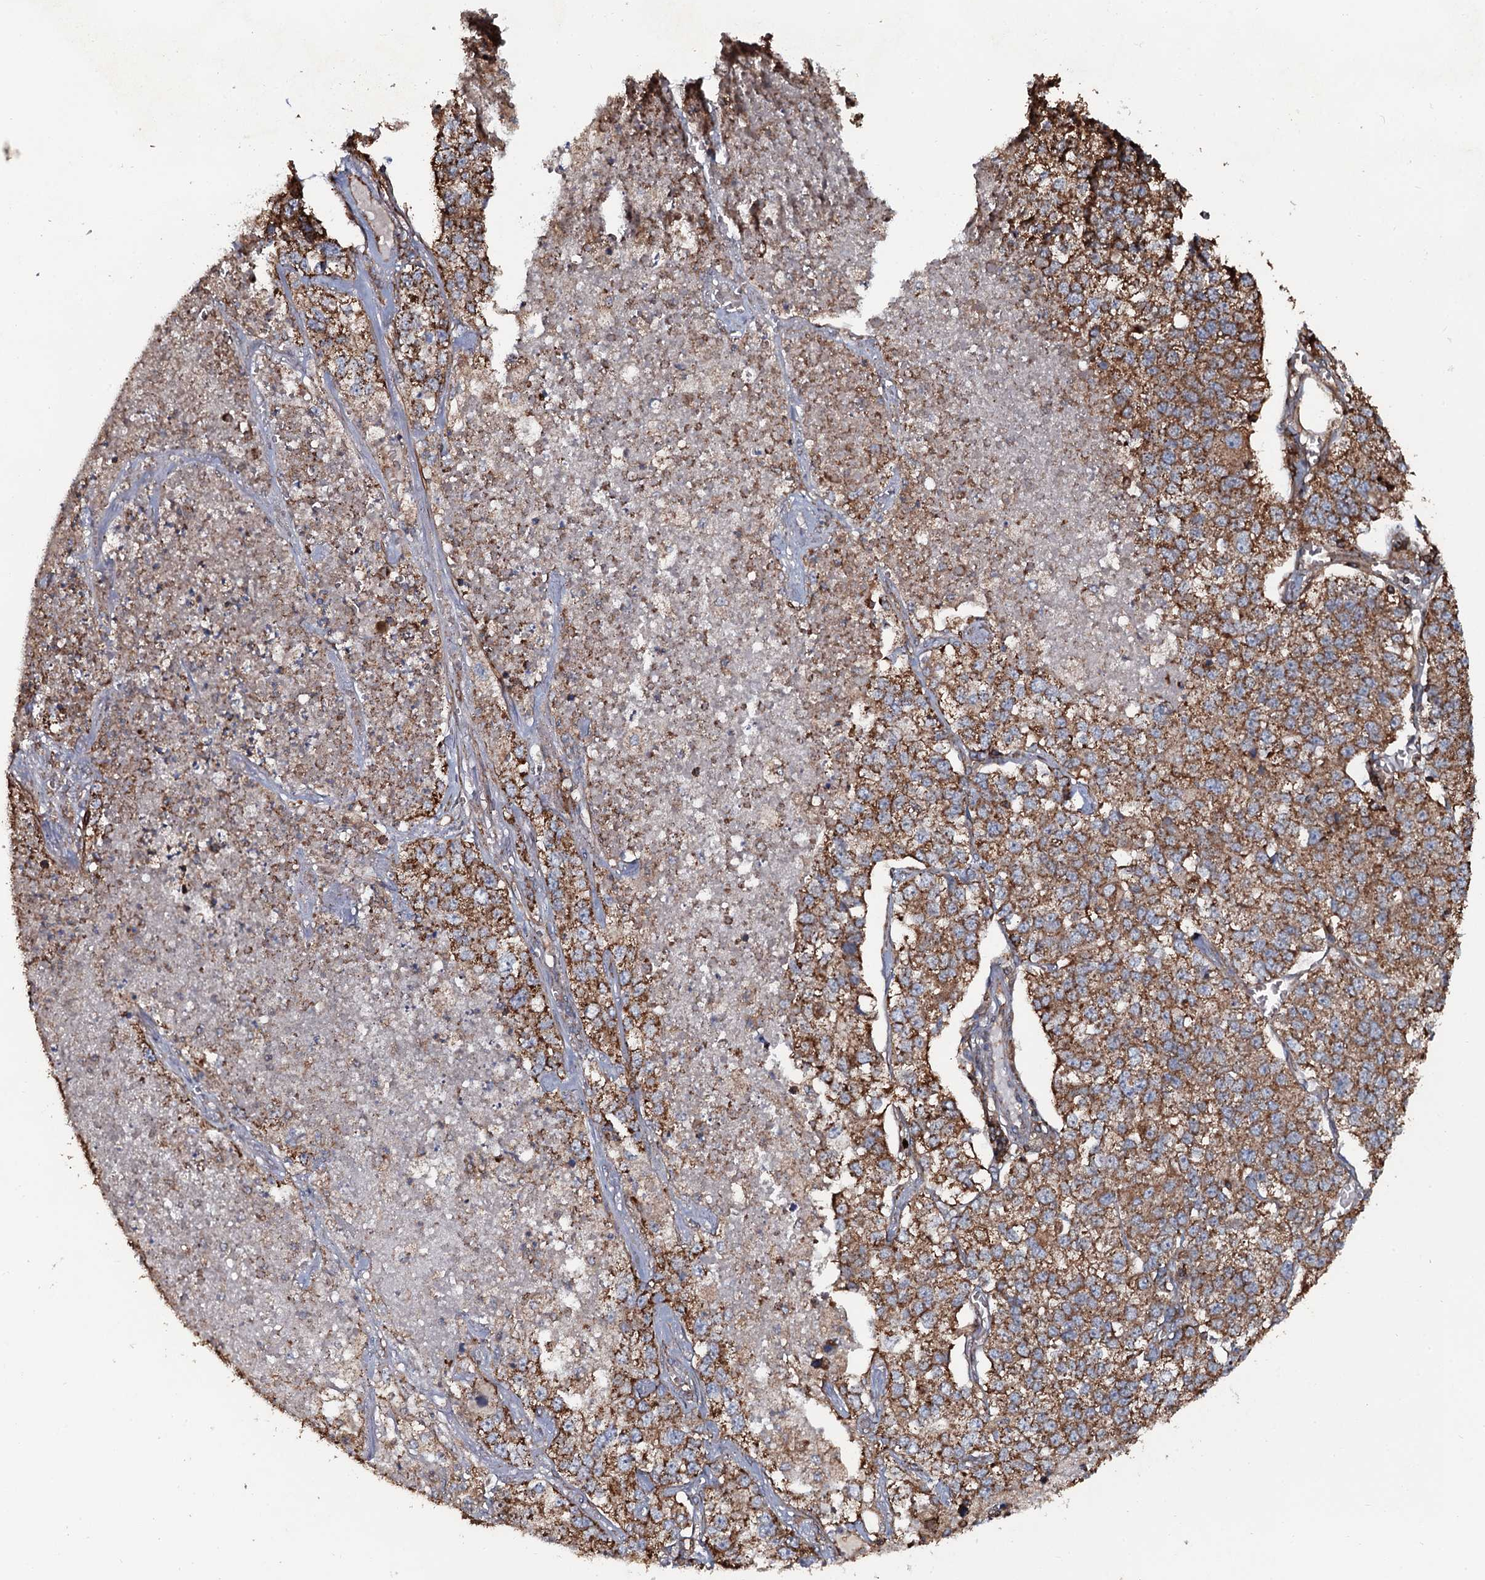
{"staining": {"intensity": "moderate", "quantity": ">75%", "location": "cytoplasmic/membranous"}, "tissue": "lung cancer", "cell_type": "Tumor cells", "image_type": "cancer", "snomed": [{"axis": "morphology", "description": "Adenocarcinoma, NOS"}, {"axis": "topography", "description": "Lung"}], "caption": "This micrograph shows adenocarcinoma (lung) stained with immunohistochemistry to label a protein in brown. The cytoplasmic/membranous of tumor cells show moderate positivity for the protein. Nuclei are counter-stained blue.", "gene": "VWA8", "patient": {"sex": "male", "age": 49}}